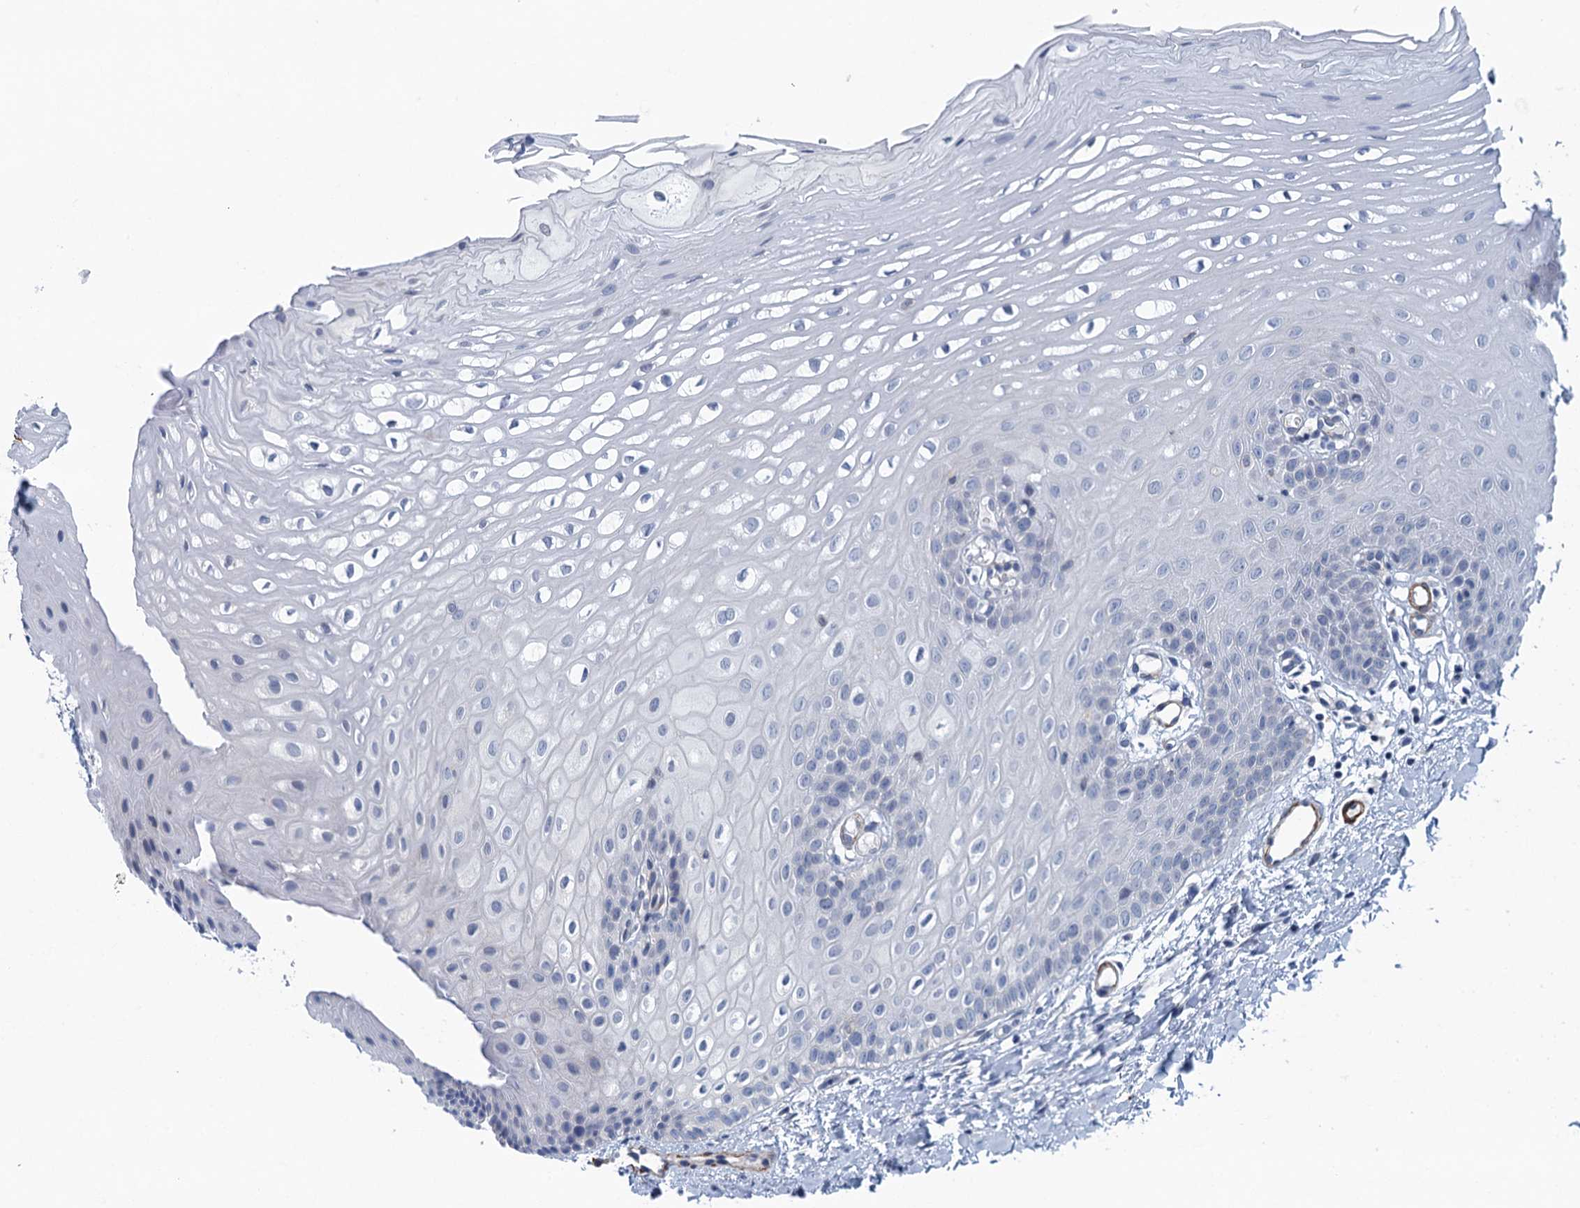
{"staining": {"intensity": "negative", "quantity": "none", "location": "none"}, "tissue": "oral mucosa", "cell_type": "Squamous epithelial cells", "image_type": "normal", "snomed": [{"axis": "morphology", "description": "Normal tissue, NOS"}, {"axis": "topography", "description": "Oral tissue"}], "caption": "IHC image of normal oral mucosa: oral mucosa stained with DAB (3,3'-diaminobenzidine) exhibits no significant protein staining in squamous epithelial cells. (Stains: DAB immunohistochemistry (IHC) with hematoxylin counter stain, Microscopy: brightfield microscopy at high magnification).", "gene": "ALG2", "patient": {"sex": "female", "age": 39}}